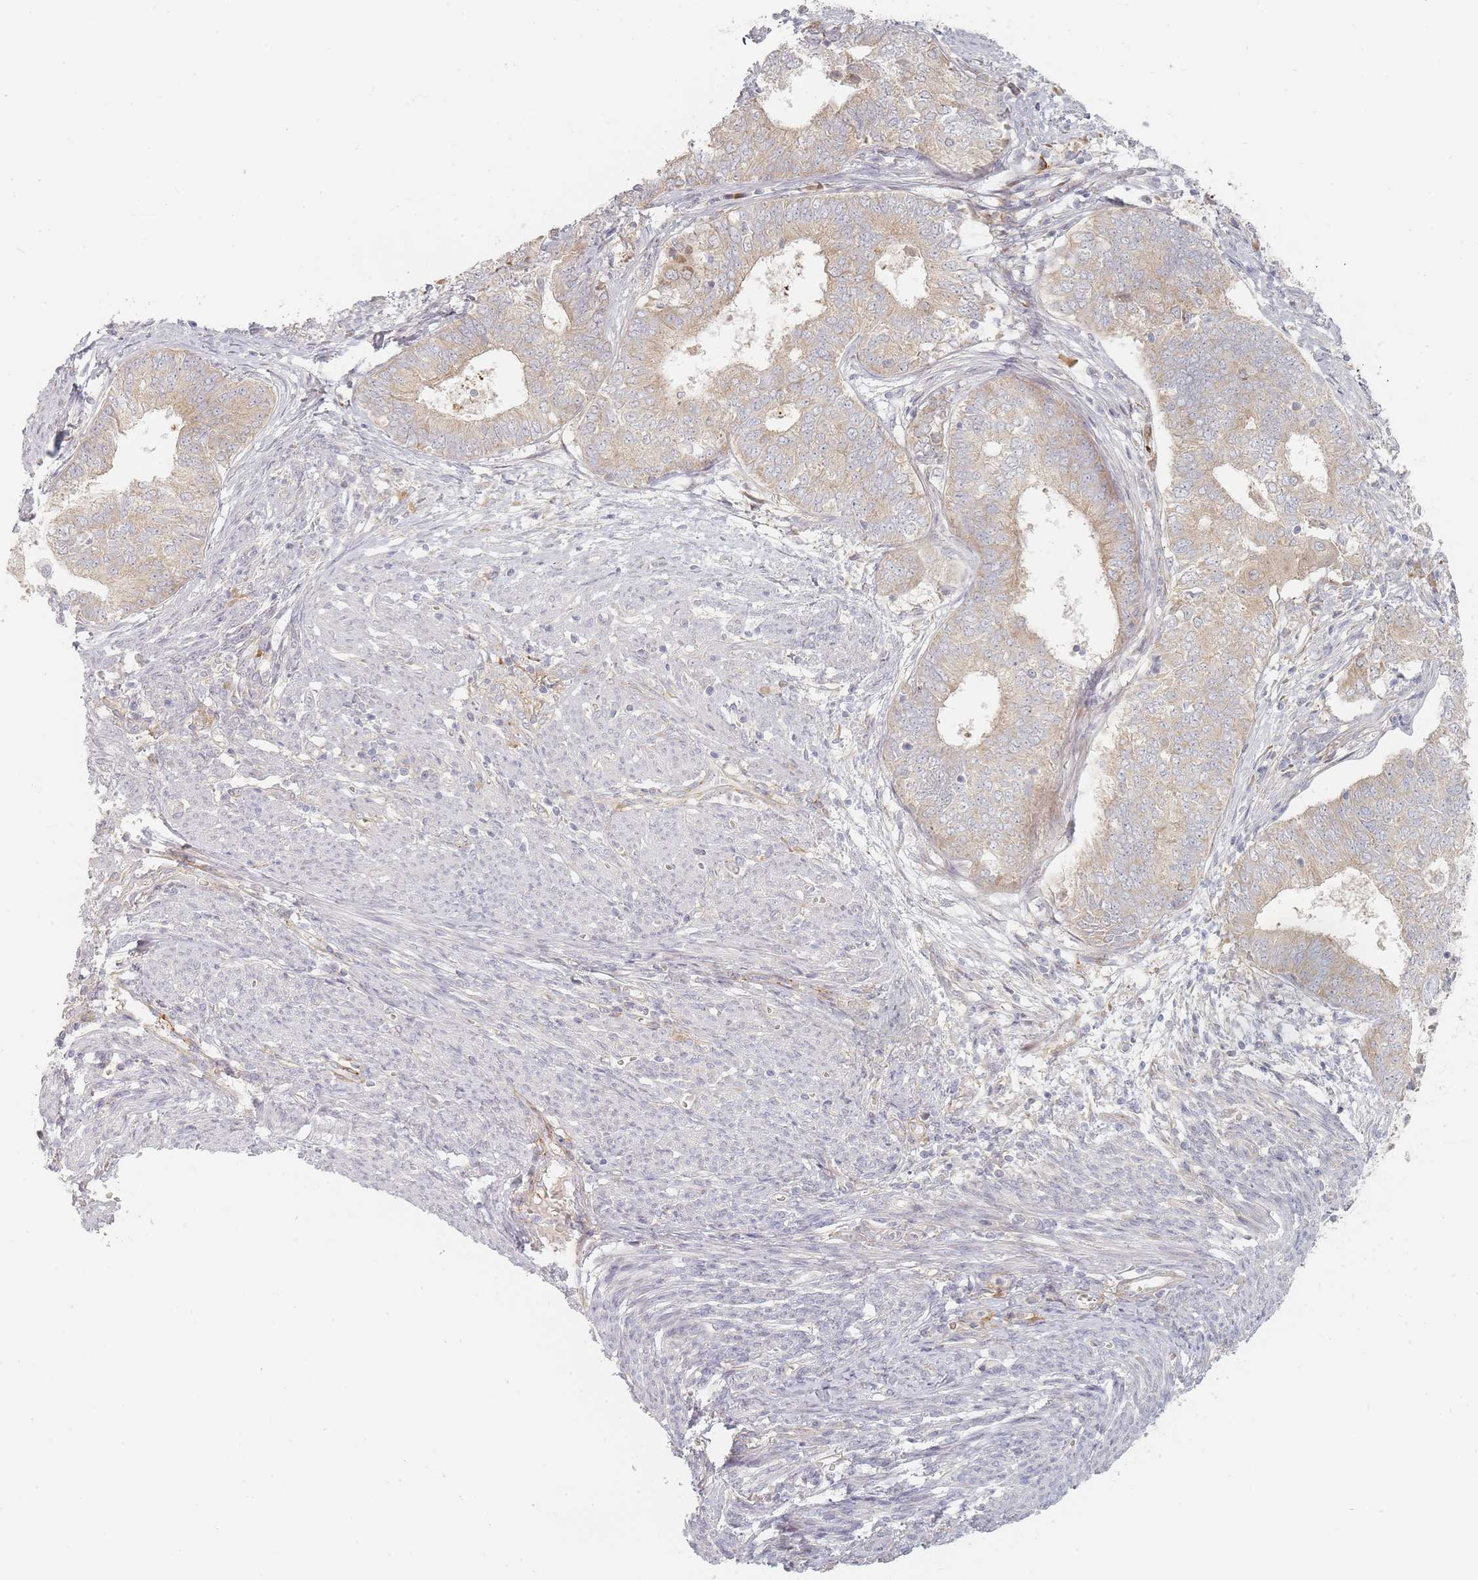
{"staining": {"intensity": "weak", "quantity": ">75%", "location": "cytoplasmic/membranous"}, "tissue": "endometrial cancer", "cell_type": "Tumor cells", "image_type": "cancer", "snomed": [{"axis": "morphology", "description": "Adenocarcinoma, NOS"}, {"axis": "topography", "description": "Endometrium"}], "caption": "DAB immunohistochemical staining of endometrial cancer exhibits weak cytoplasmic/membranous protein staining in approximately >75% of tumor cells. The staining was performed using DAB (3,3'-diaminobenzidine) to visualize the protein expression in brown, while the nuclei were stained in blue with hematoxylin (Magnification: 20x).", "gene": "ZKSCAN7", "patient": {"sex": "female", "age": 62}}